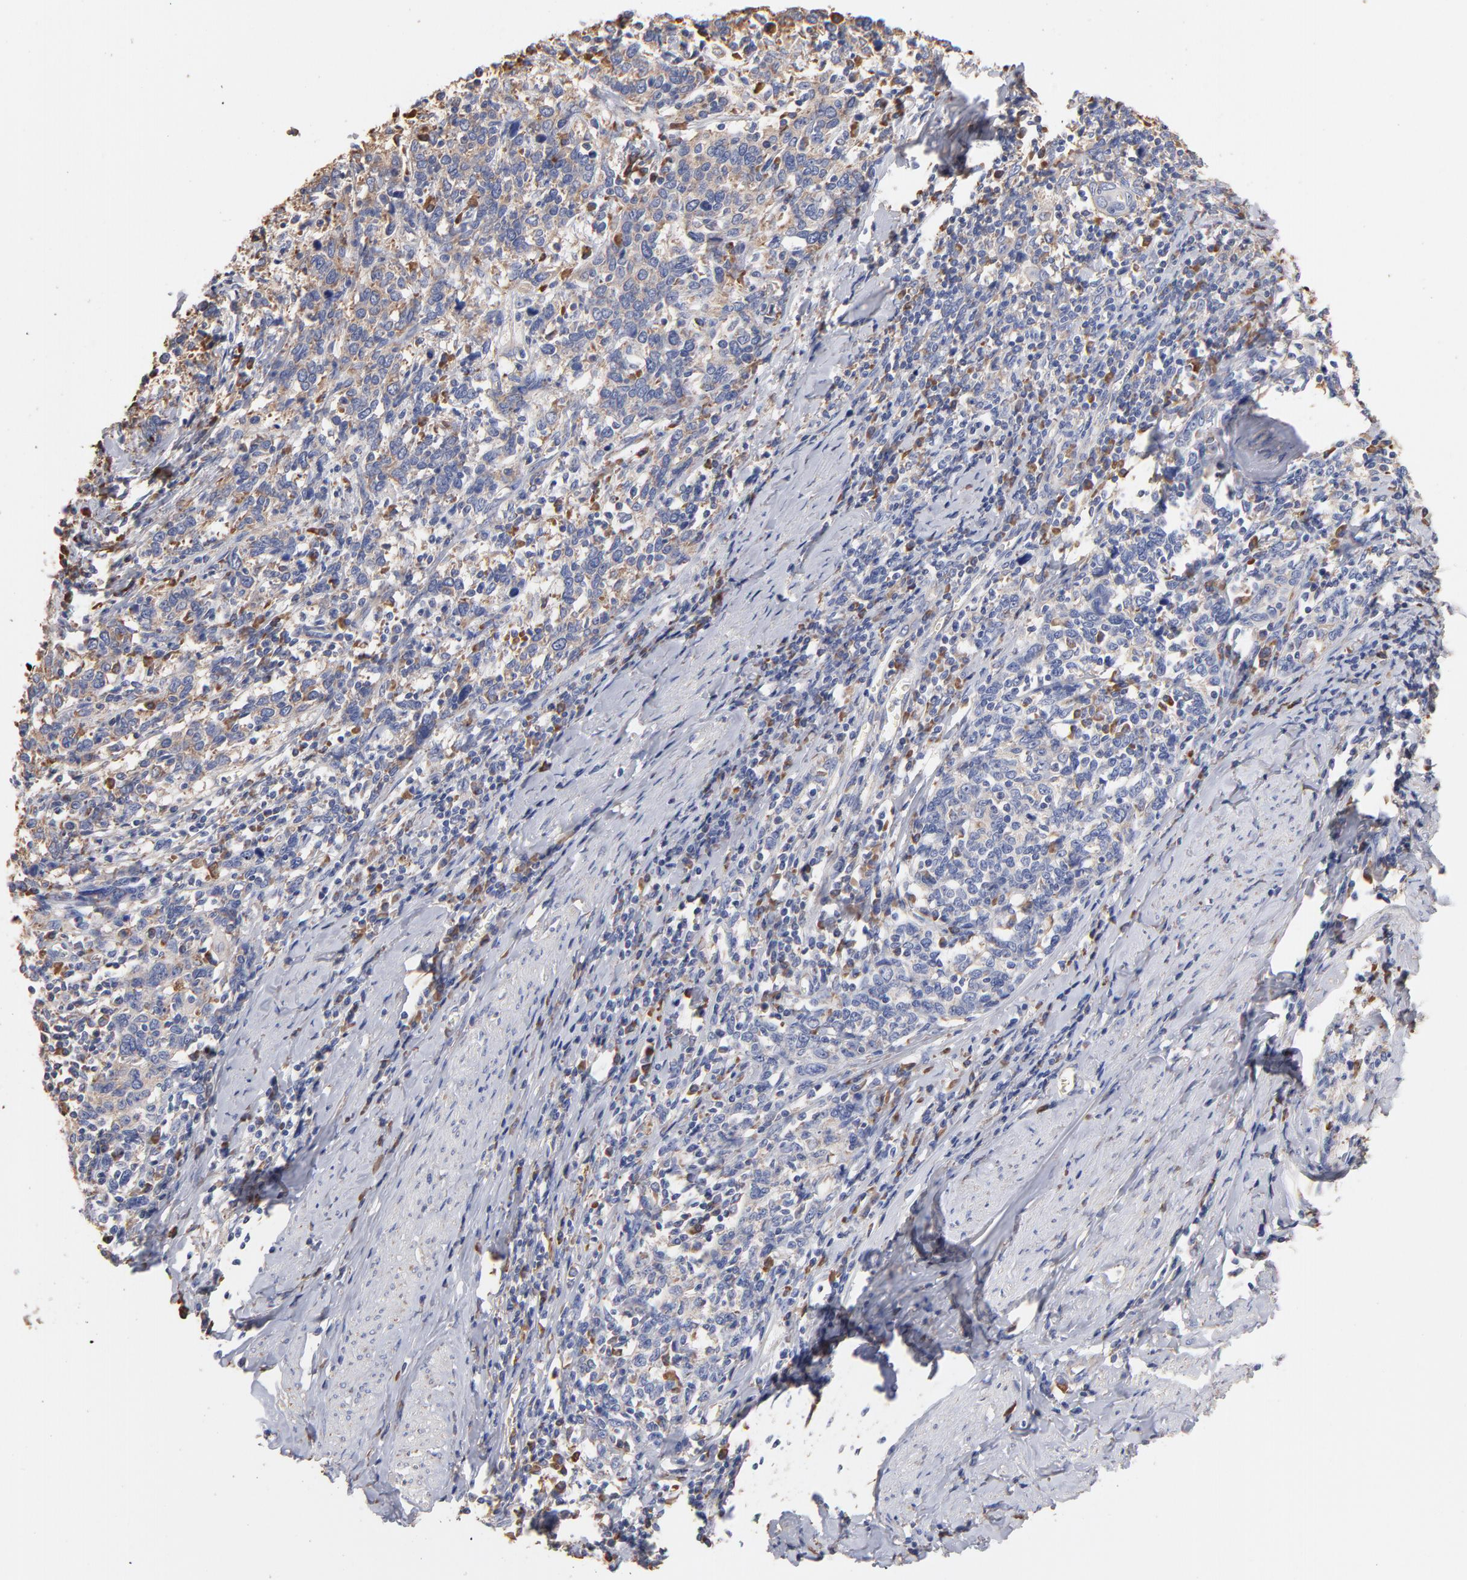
{"staining": {"intensity": "negative", "quantity": "none", "location": "none"}, "tissue": "cervical cancer", "cell_type": "Tumor cells", "image_type": "cancer", "snomed": [{"axis": "morphology", "description": "Squamous cell carcinoma, NOS"}, {"axis": "topography", "description": "Cervix"}], "caption": "An immunohistochemistry micrograph of cervical cancer (squamous cell carcinoma) is shown. There is no staining in tumor cells of cervical cancer (squamous cell carcinoma).", "gene": "RPL9", "patient": {"sex": "female", "age": 41}}